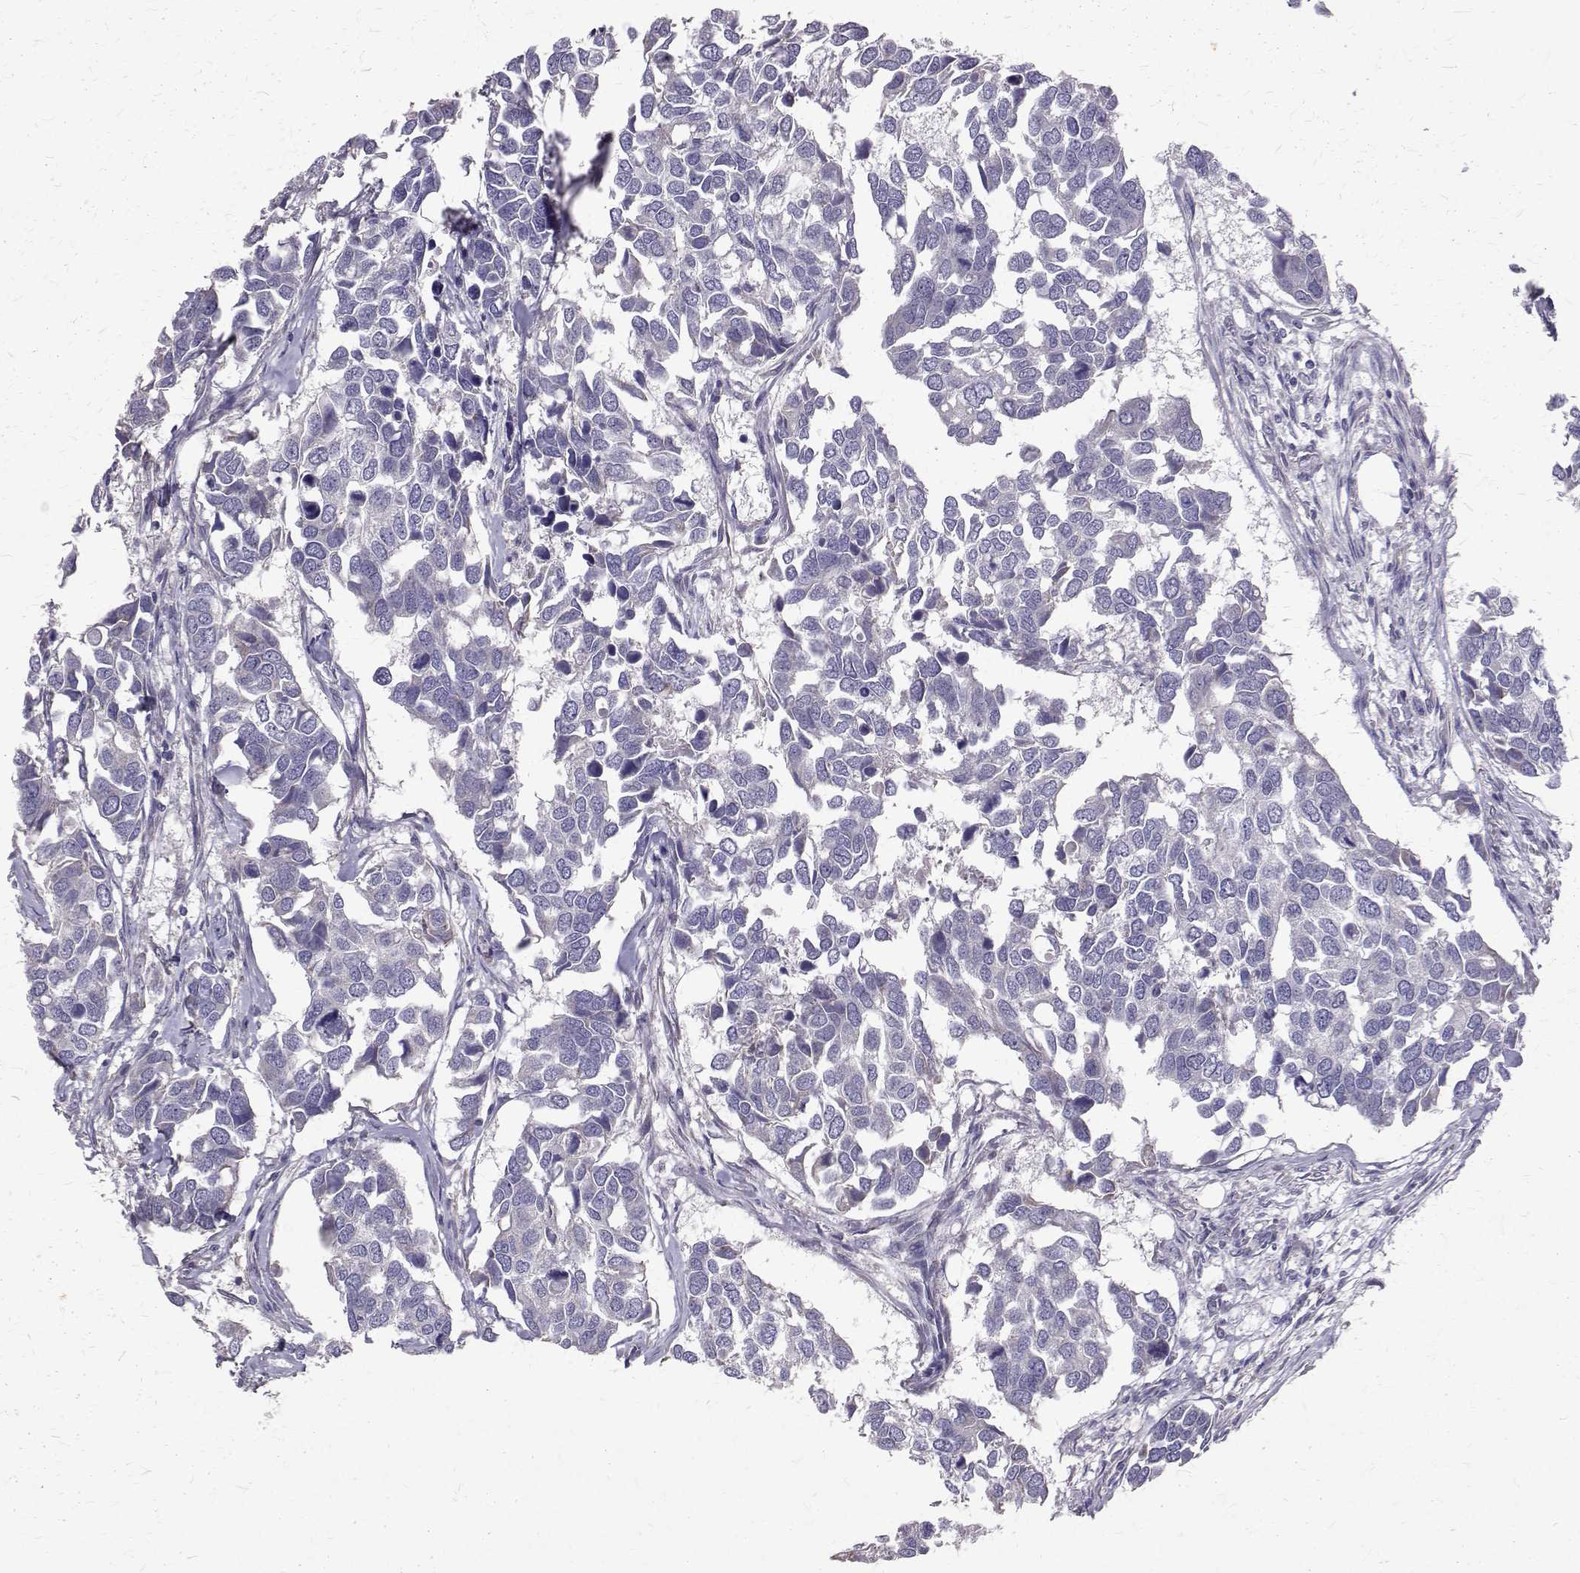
{"staining": {"intensity": "negative", "quantity": "none", "location": "none"}, "tissue": "breast cancer", "cell_type": "Tumor cells", "image_type": "cancer", "snomed": [{"axis": "morphology", "description": "Duct carcinoma"}, {"axis": "topography", "description": "Breast"}], "caption": "Tumor cells show no significant protein expression in breast infiltrating ductal carcinoma.", "gene": "CCDC89", "patient": {"sex": "female", "age": 83}}